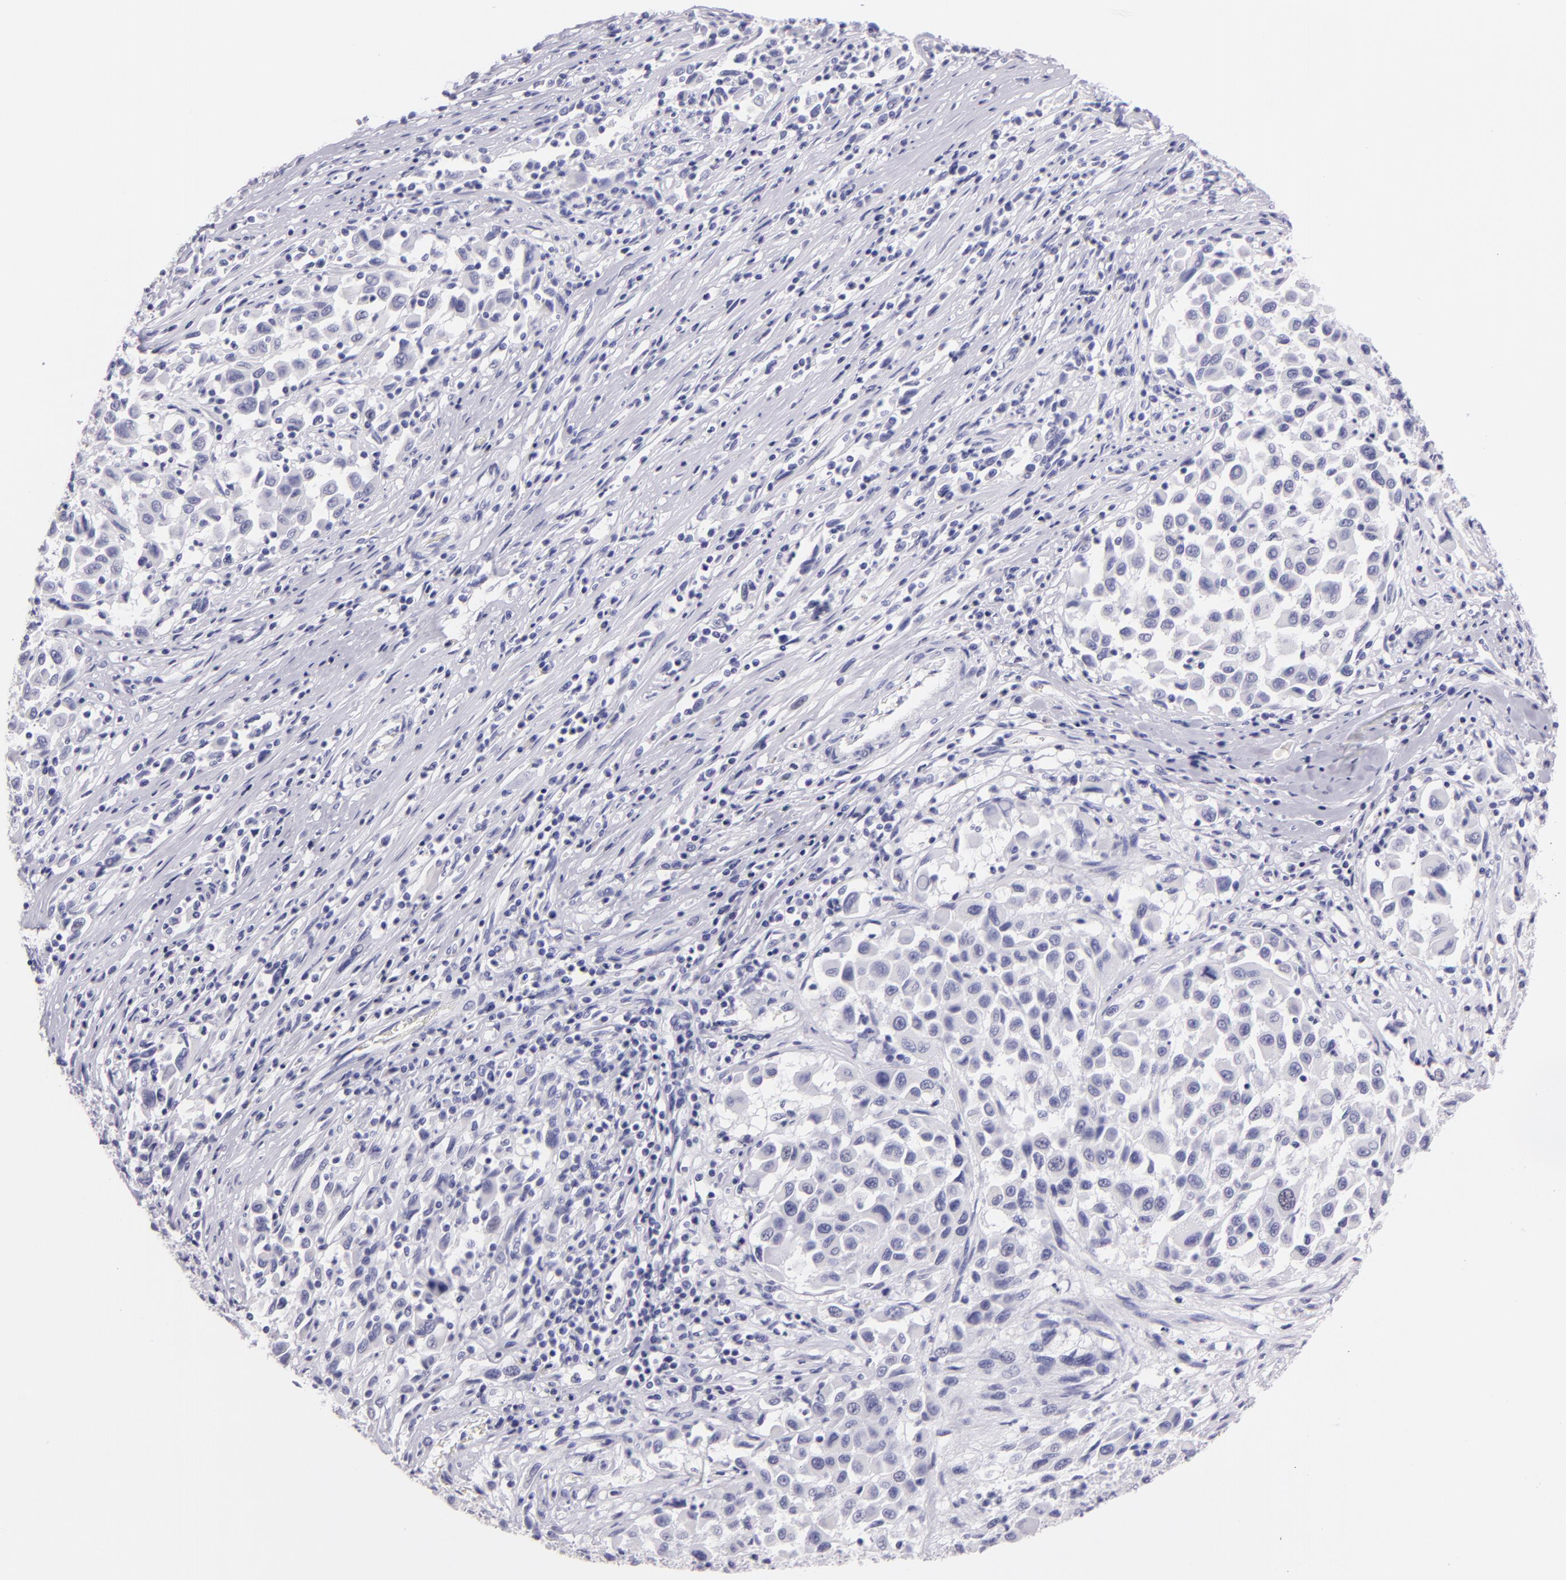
{"staining": {"intensity": "negative", "quantity": "none", "location": "none"}, "tissue": "melanoma", "cell_type": "Tumor cells", "image_type": "cancer", "snomed": [{"axis": "morphology", "description": "Malignant melanoma, Metastatic site"}, {"axis": "topography", "description": "Lymph node"}], "caption": "Immunohistochemical staining of human melanoma shows no significant staining in tumor cells. (Stains: DAB (3,3'-diaminobenzidine) immunohistochemistry with hematoxylin counter stain, Microscopy: brightfield microscopy at high magnification).", "gene": "MUC5AC", "patient": {"sex": "male", "age": 61}}